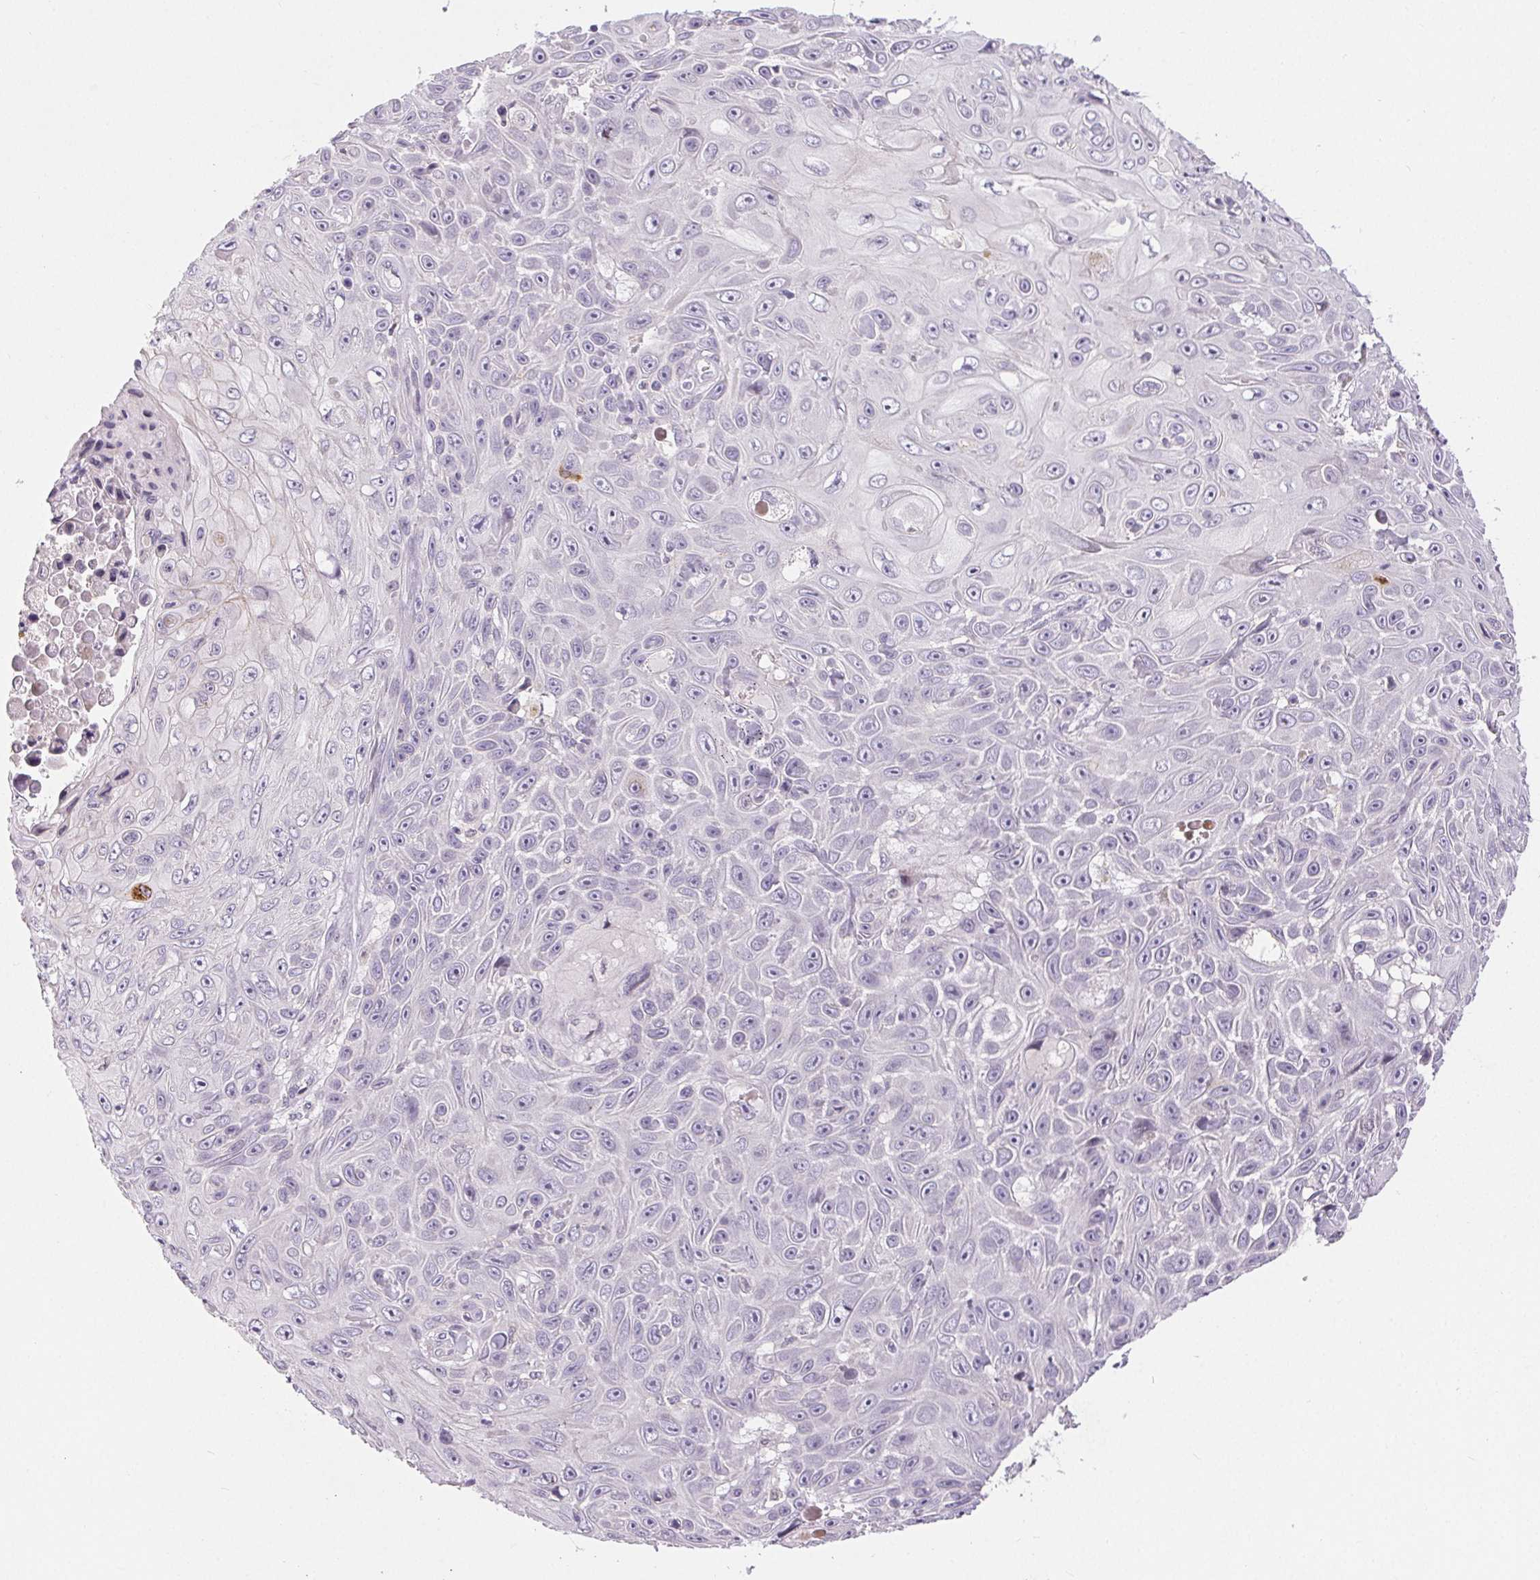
{"staining": {"intensity": "negative", "quantity": "none", "location": "none"}, "tissue": "skin cancer", "cell_type": "Tumor cells", "image_type": "cancer", "snomed": [{"axis": "morphology", "description": "Squamous cell carcinoma, NOS"}, {"axis": "topography", "description": "Skin"}], "caption": "Skin squamous cell carcinoma stained for a protein using immunohistochemistry (IHC) exhibits no staining tumor cells.", "gene": "RPGRIP1", "patient": {"sex": "male", "age": 82}}